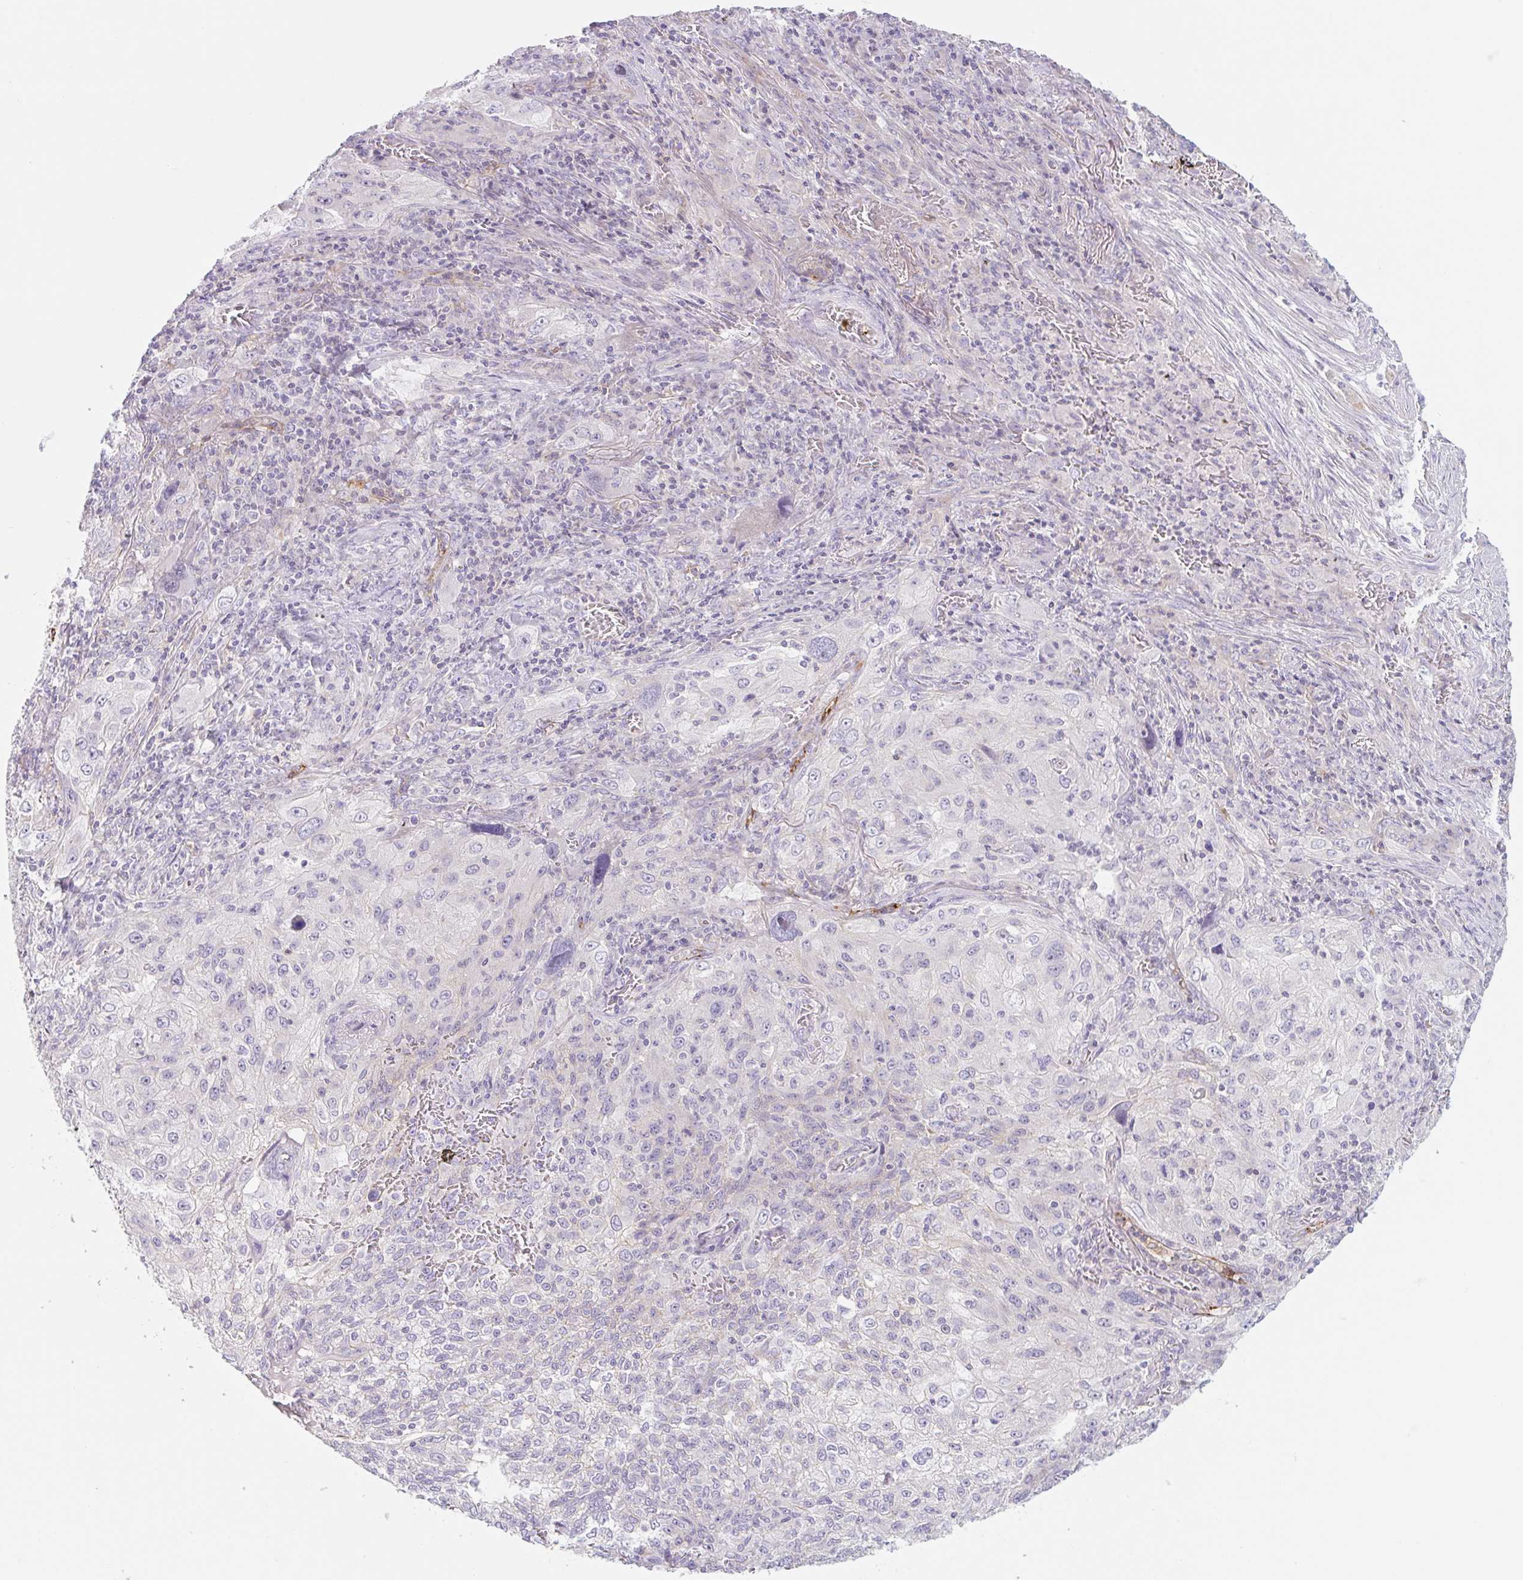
{"staining": {"intensity": "negative", "quantity": "none", "location": "none"}, "tissue": "lung cancer", "cell_type": "Tumor cells", "image_type": "cancer", "snomed": [{"axis": "morphology", "description": "Squamous cell carcinoma, NOS"}, {"axis": "topography", "description": "Lung"}], "caption": "IHC histopathology image of neoplastic tissue: lung squamous cell carcinoma stained with DAB (3,3'-diaminobenzidine) displays no significant protein positivity in tumor cells.", "gene": "LYVE1", "patient": {"sex": "female", "age": 69}}